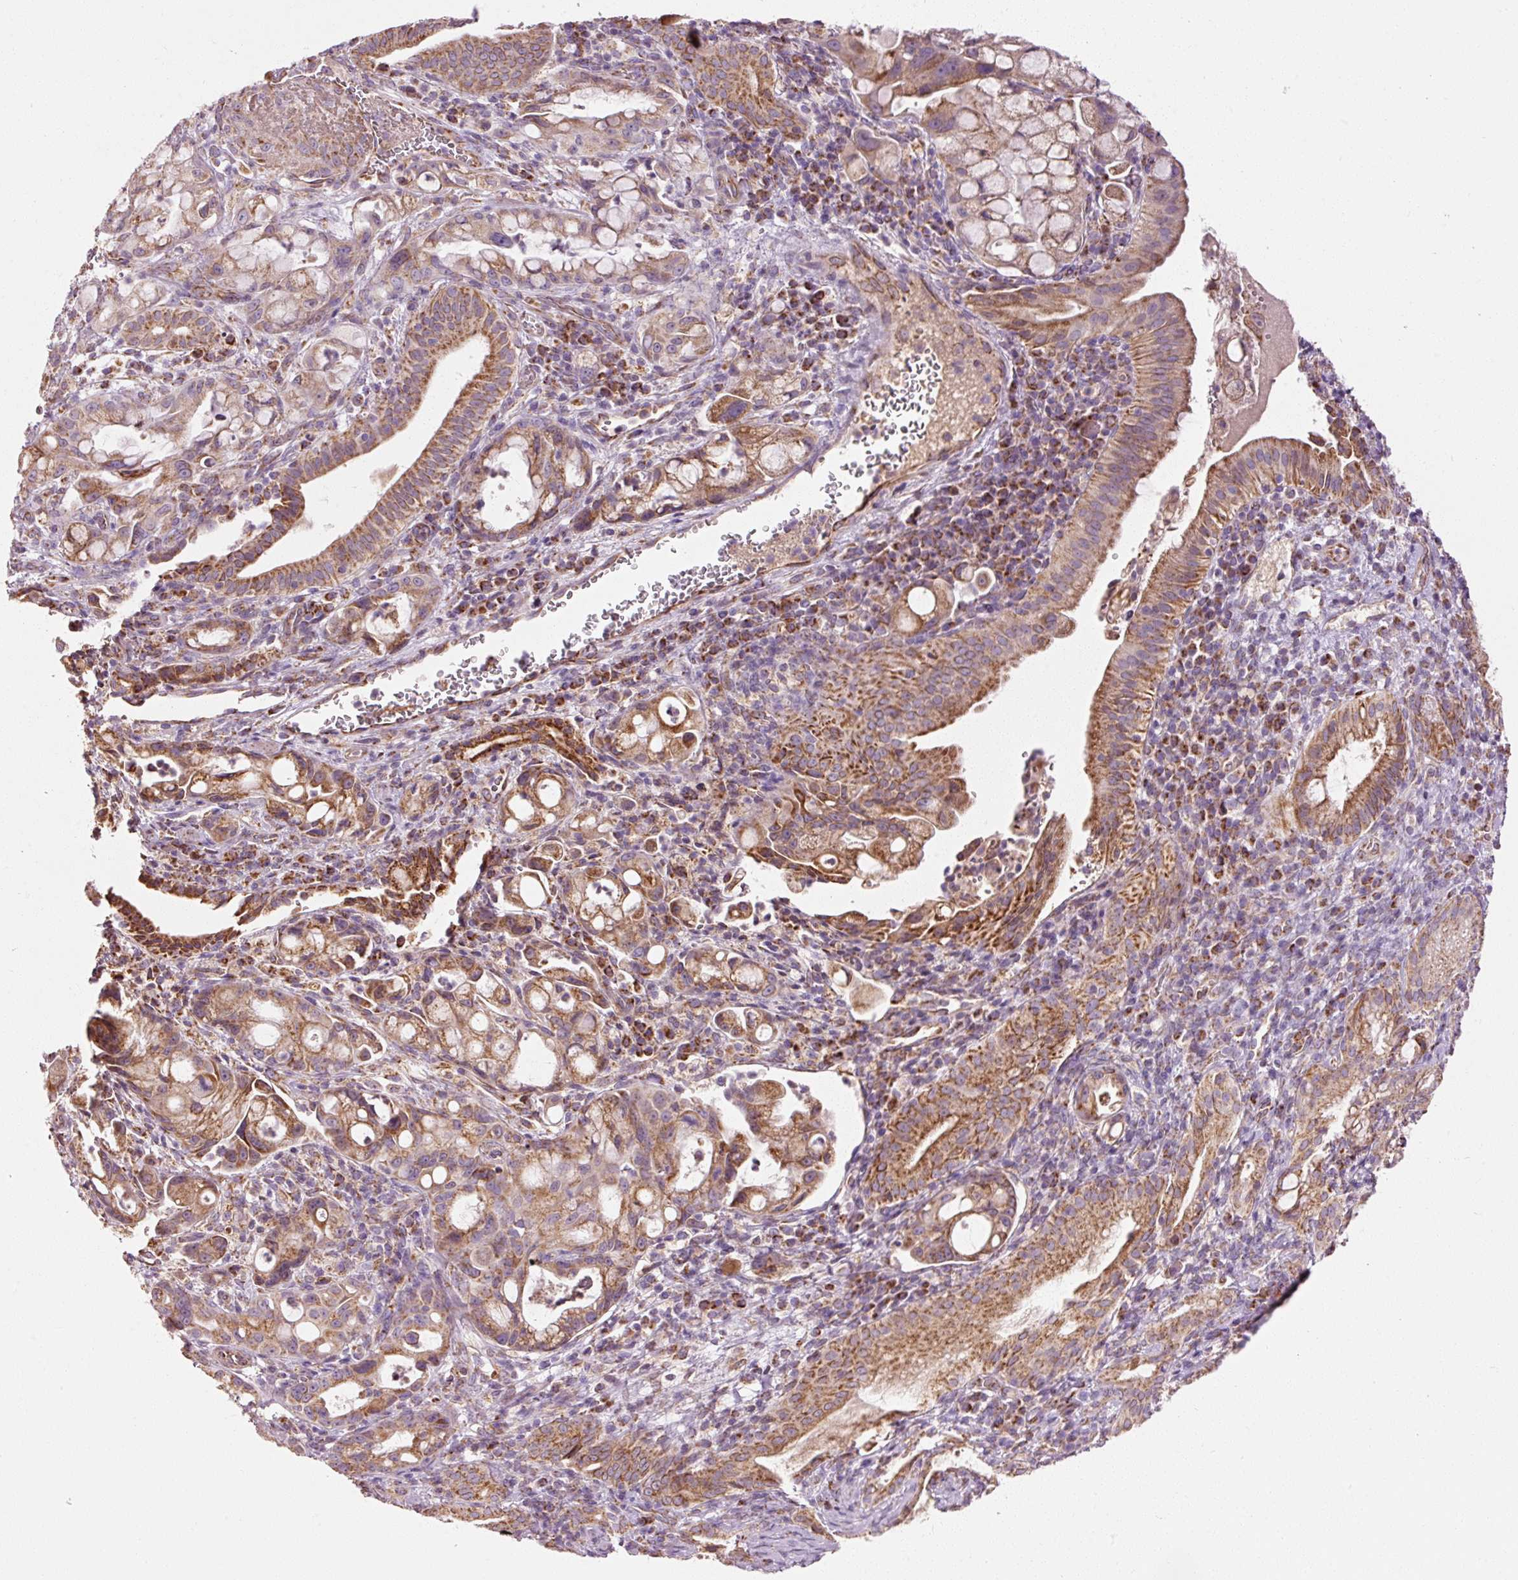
{"staining": {"intensity": "moderate", "quantity": ">75%", "location": "cytoplasmic/membranous"}, "tissue": "pancreatic cancer", "cell_type": "Tumor cells", "image_type": "cancer", "snomed": [{"axis": "morphology", "description": "Adenocarcinoma, NOS"}, {"axis": "topography", "description": "Pancreas"}], "caption": "Immunohistochemistry (IHC) micrograph of neoplastic tissue: adenocarcinoma (pancreatic) stained using immunohistochemistry (IHC) reveals medium levels of moderate protein expression localized specifically in the cytoplasmic/membranous of tumor cells, appearing as a cytoplasmic/membranous brown color.", "gene": "NDUFB4", "patient": {"sex": "male", "age": 68}}